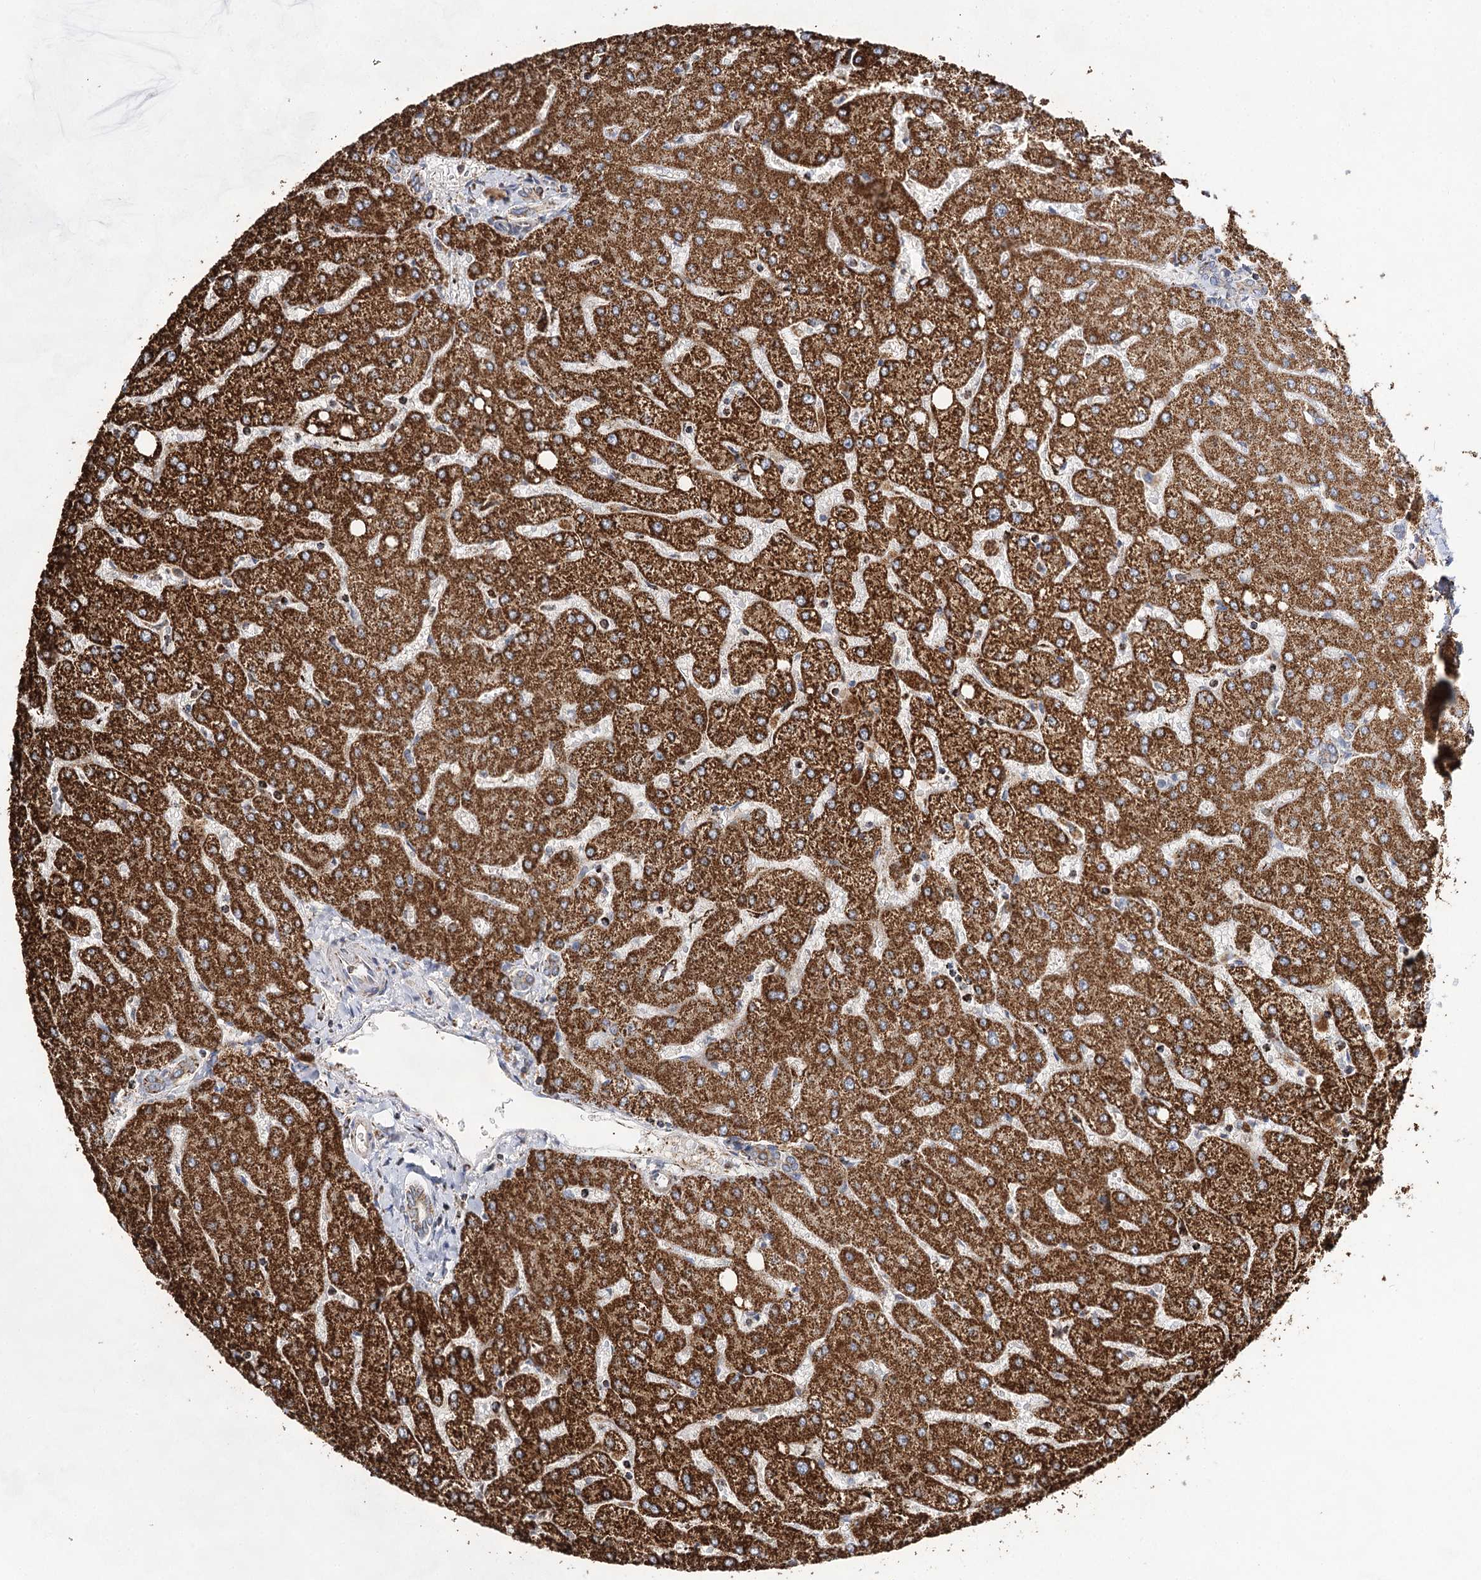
{"staining": {"intensity": "moderate", "quantity": "25%-75%", "location": "cytoplasmic/membranous"}, "tissue": "liver", "cell_type": "Cholangiocytes", "image_type": "normal", "snomed": [{"axis": "morphology", "description": "Normal tissue, NOS"}, {"axis": "topography", "description": "Liver"}], "caption": "IHC micrograph of normal liver: human liver stained using immunohistochemistry (IHC) reveals medium levels of moderate protein expression localized specifically in the cytoplasmic/membranous of cholangiocytes, appearing as a cytoplasmic/membranous brown color.", "gene": "NADK2", "patient": {"sex": "female", "age": 54}}